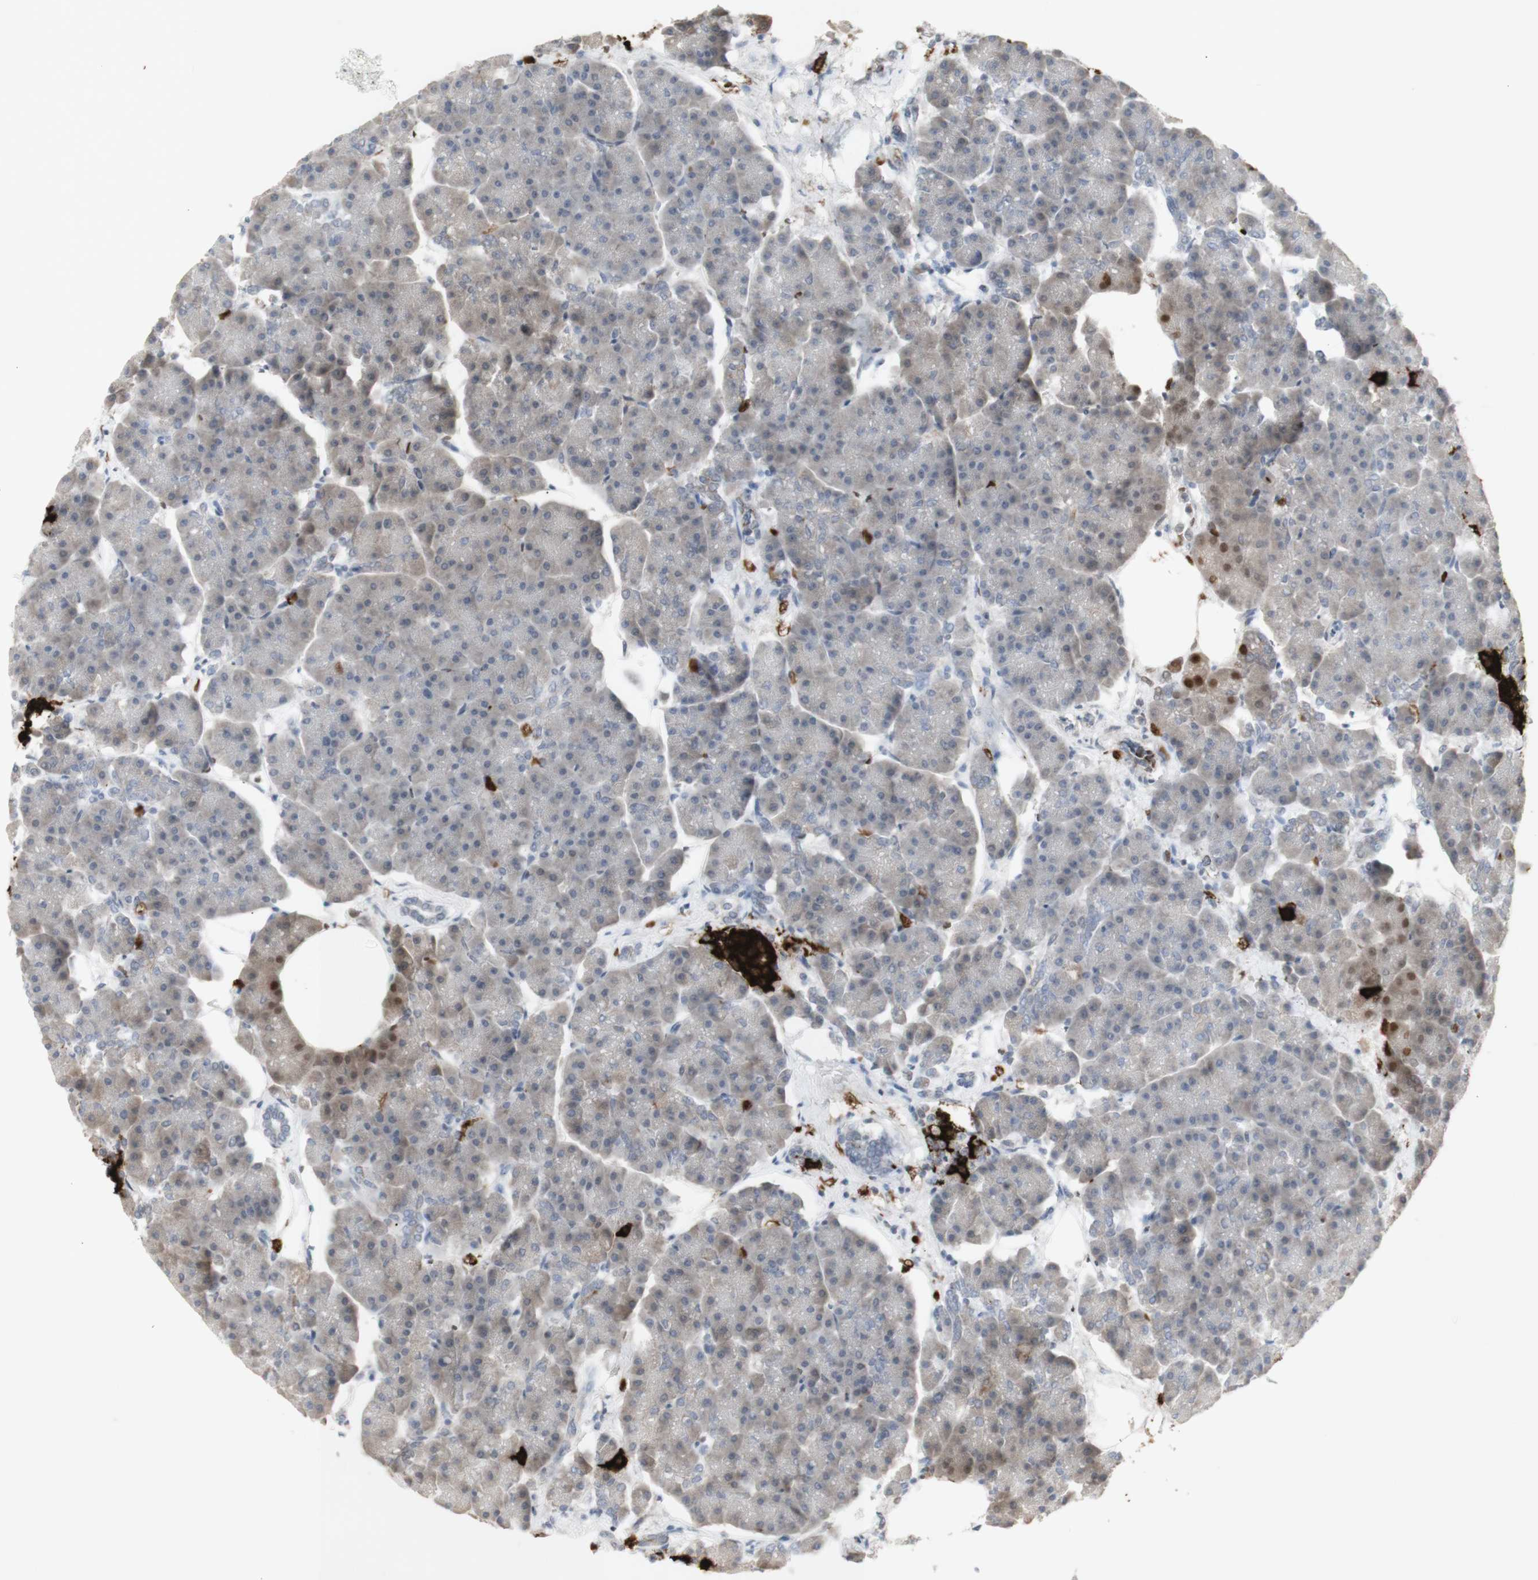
{"staining": {"intensity": "negative", "quantity": "none", "location": "none"}, "tissue": "pancreas", "cell_type": "Exocrine glandular cells", "image_type": "normal", "snomed": [{"axis": "morphology", "description": "Normal tissue, NOS"}, {"axis": "topography", "description": "Pancreas"}], "caption": "An immunohistochemistry photomicrograph of benign pancreas is shown. There is no staining in exocrine glandular cells of pancreas. Nuclei are stained in blue.", "gene": "INS", "patient": {"sex": "female", "age": 70}}